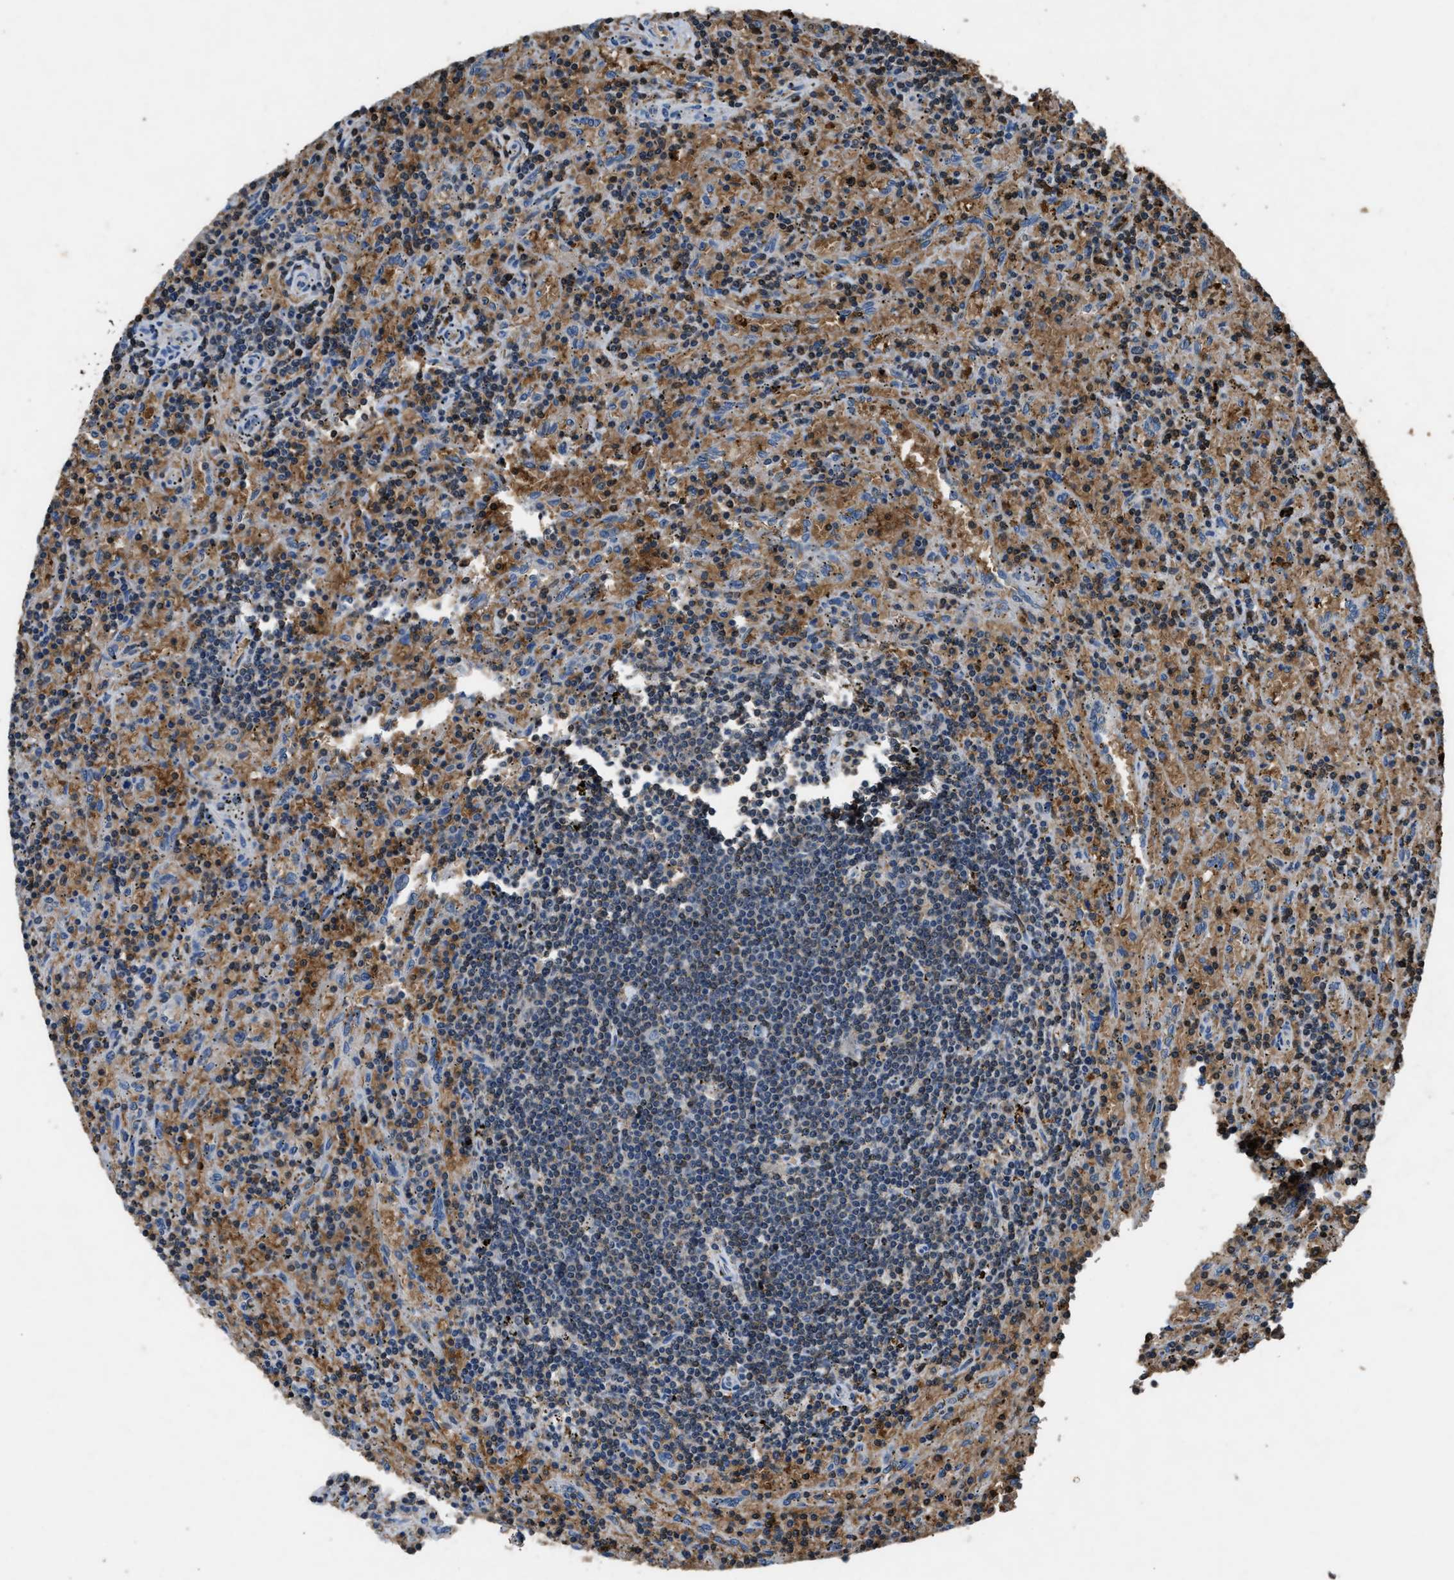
{"staining": {"intensity": "negative", "quantity": "none", "location": "none"}, "tissue": "lymphoma", "cell_type": "Tumor cells", "image_type": "cancer", "snomed": [{"axis": "morphology", "description": "Malignant lymphoma, non-Hodgkin's type, Low grade"}, {"axis": "topography", "description": "Spleen"}], "caption": "High power microscopy photomicrograph of an immunohistochemistry histopathology image of lymphoma, revealing no significant positivity in tumor cells.", "gene": "ARHGDIB", "patient": {"sex": "male", "age": 76}}